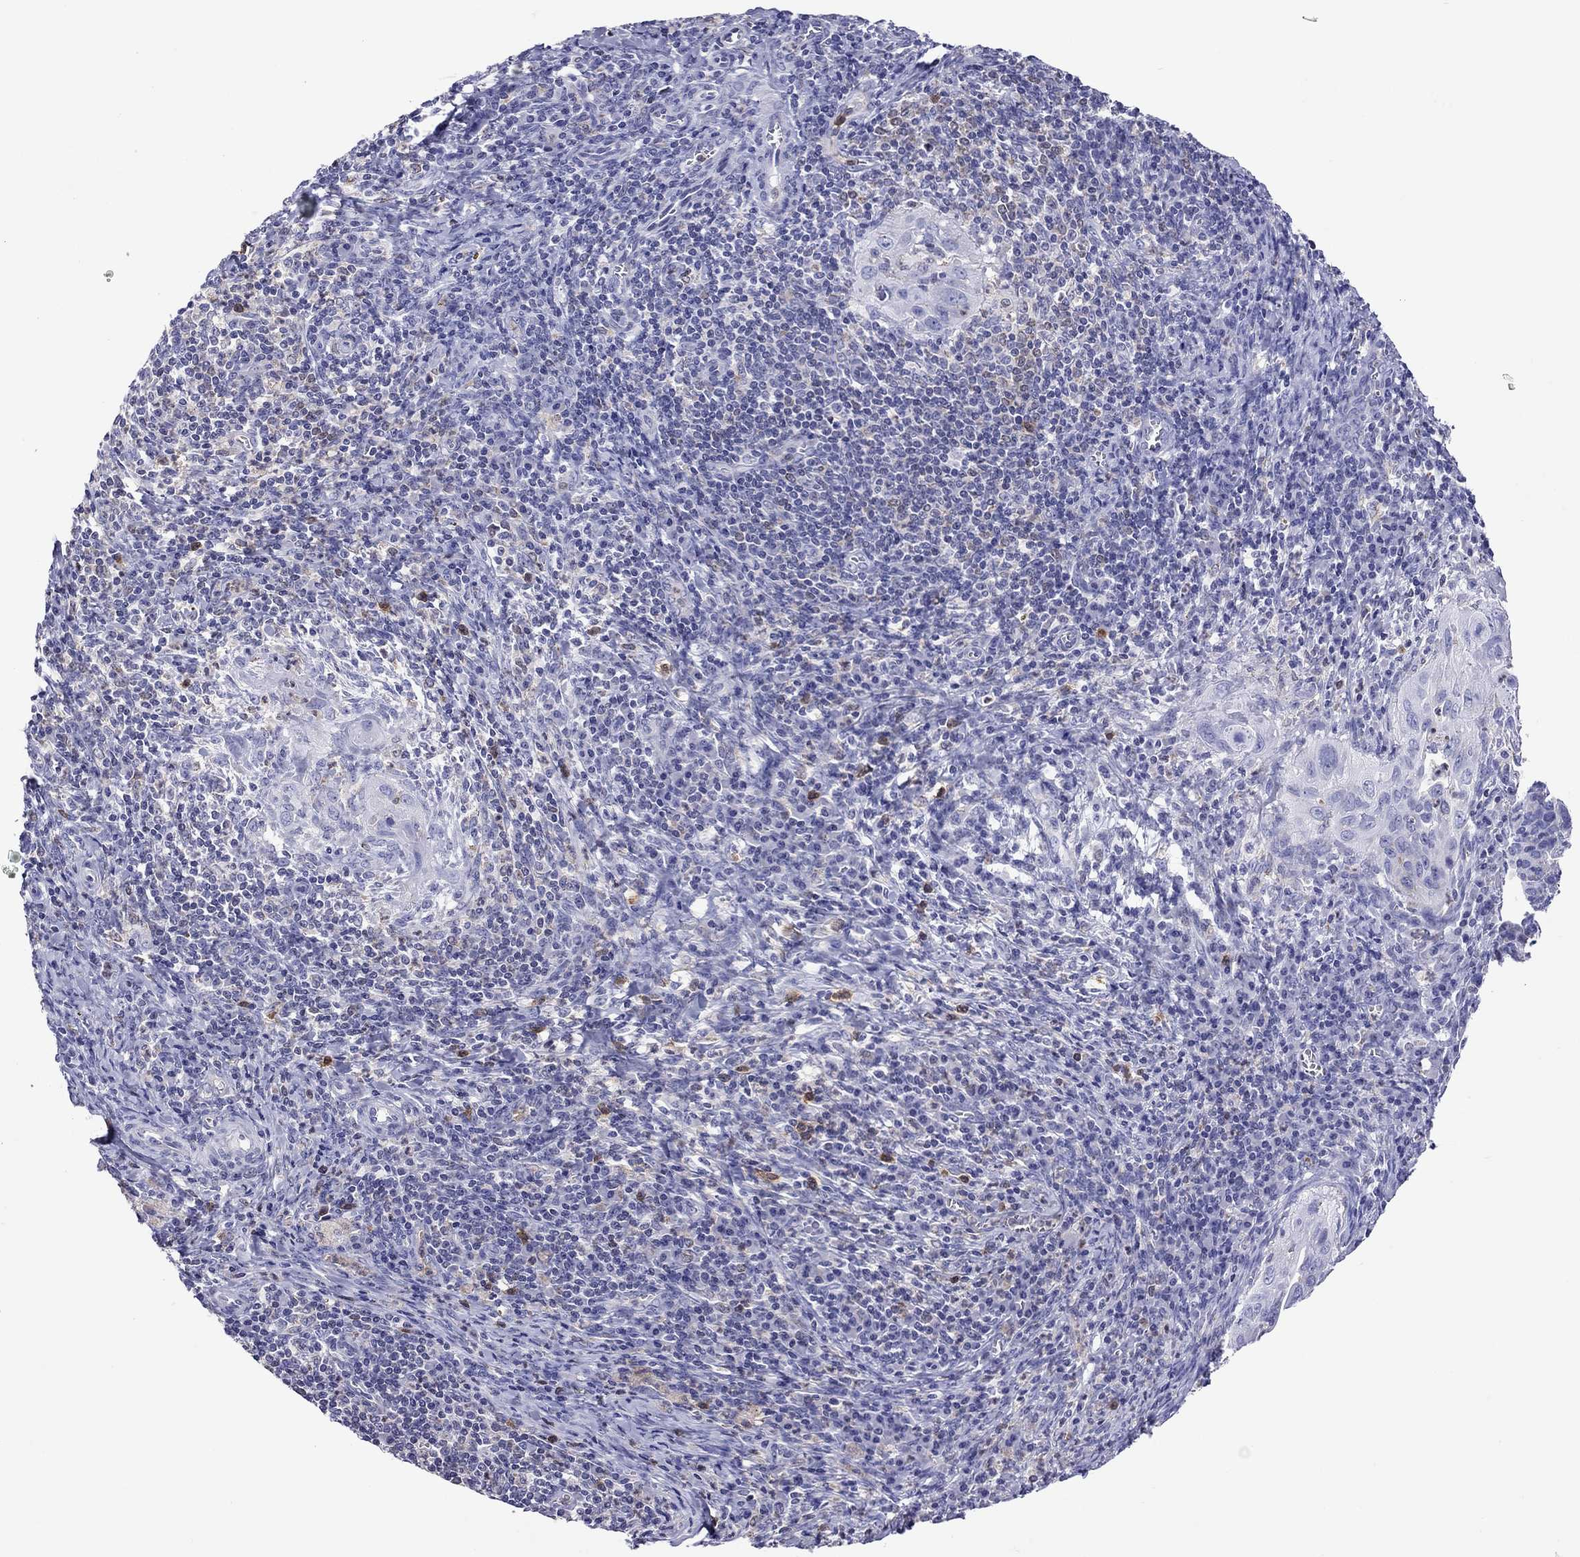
{"staining": {"intensity": "negative", "quantity": "none", "location": "none"}, "tissue": "cervical cancer", "cell_type": "Tumor cells", "image_type": "cancer", "snomed": [{"axis": "morphology", "description": "Squamous cell carcinoma, NOS"}, {"axis": "topography", "description": "Cervix"}], "caption": "Tumor cells show no significant protein staining in cervical cancer (squamous cell carcinoma).", "gene": "SCG2", "patient": {"sex": "female", "age": 26}}